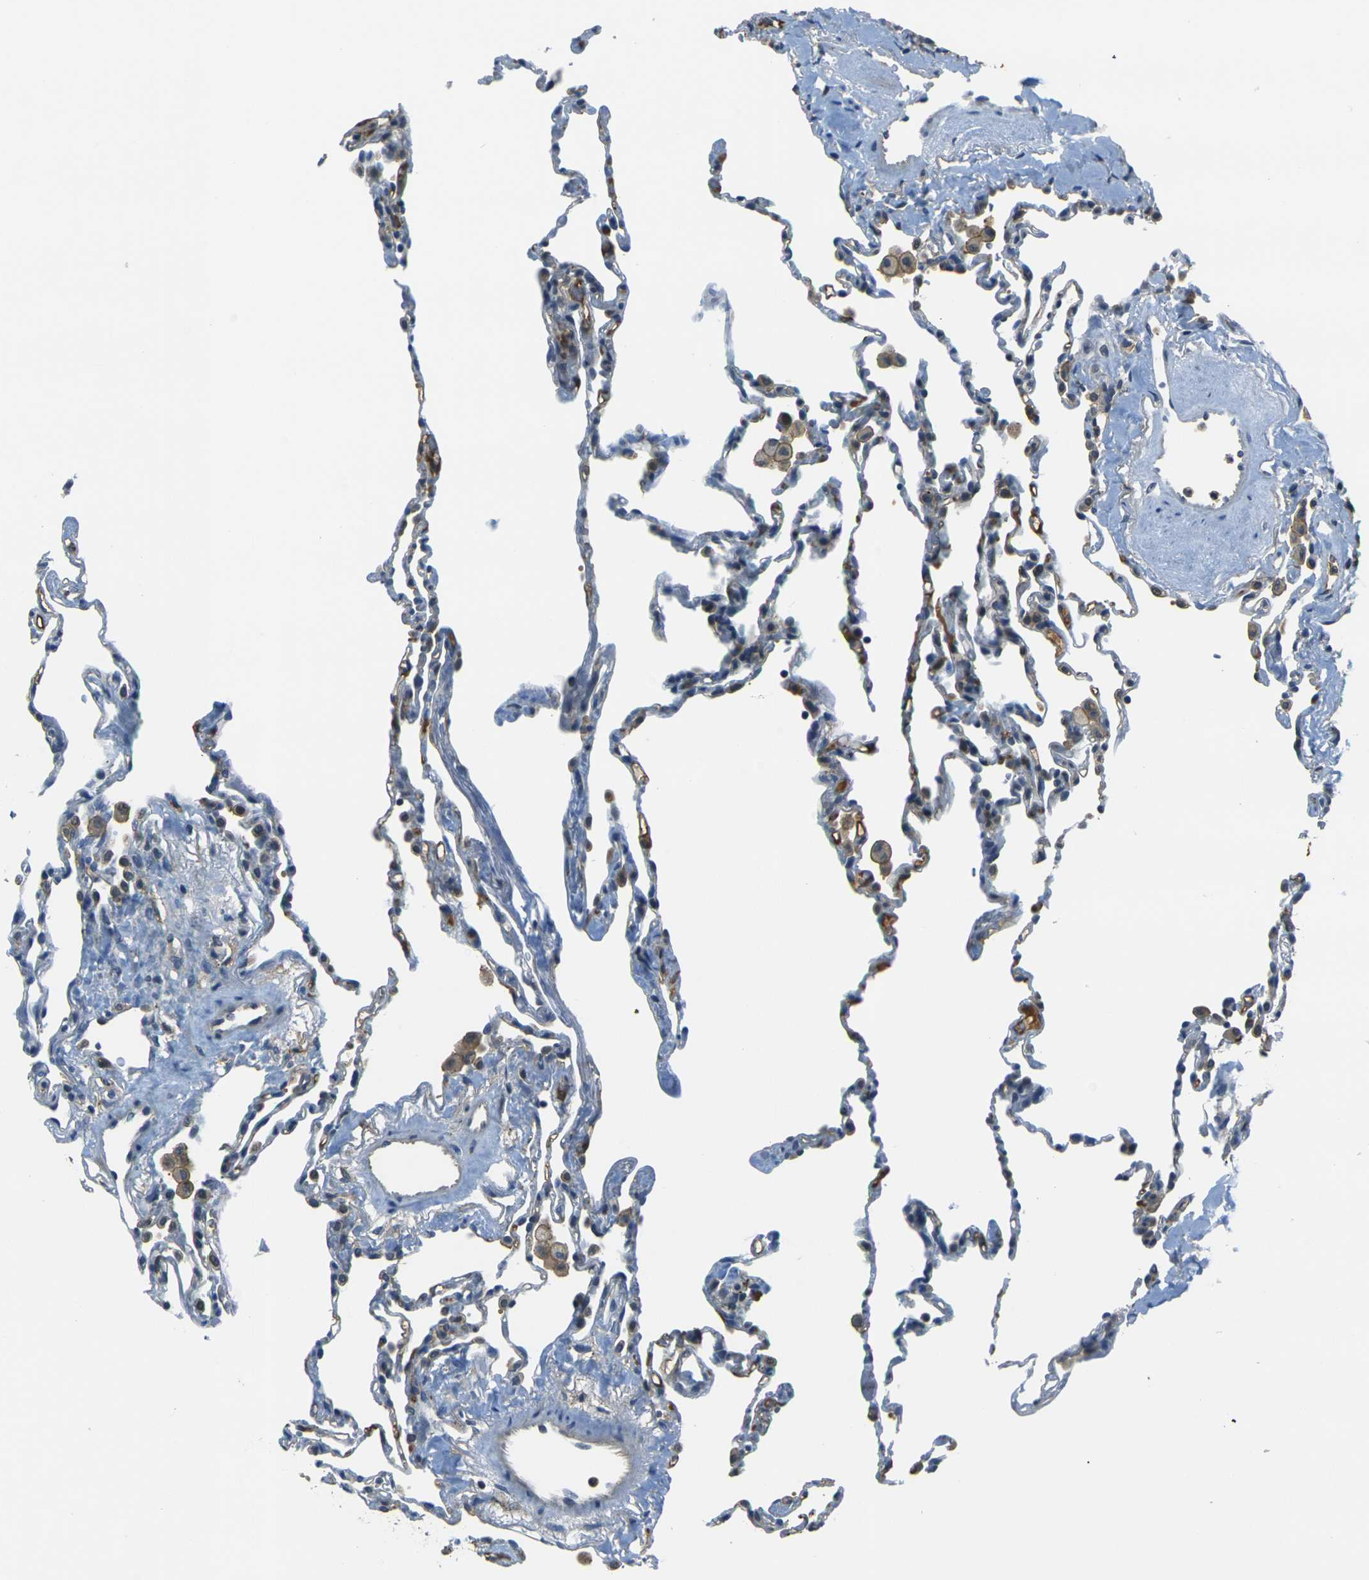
{"staining": {"intensity": "negative", "quantity": "none", "location": "none"}, "tissue": "lung", "cell_type": "Alveolar cells", "image_type": "normal", "snomed": [{"axis": "morphology", "description": "Normal tissue, NOS"}, {"axis": "topography", "description": "Lung"}], "caption": "Micrograph shows no significant protein expression in alveolar cells of normal lung.", "gene": "PIGL", "patient": {"sex": "male", "age": 59}}